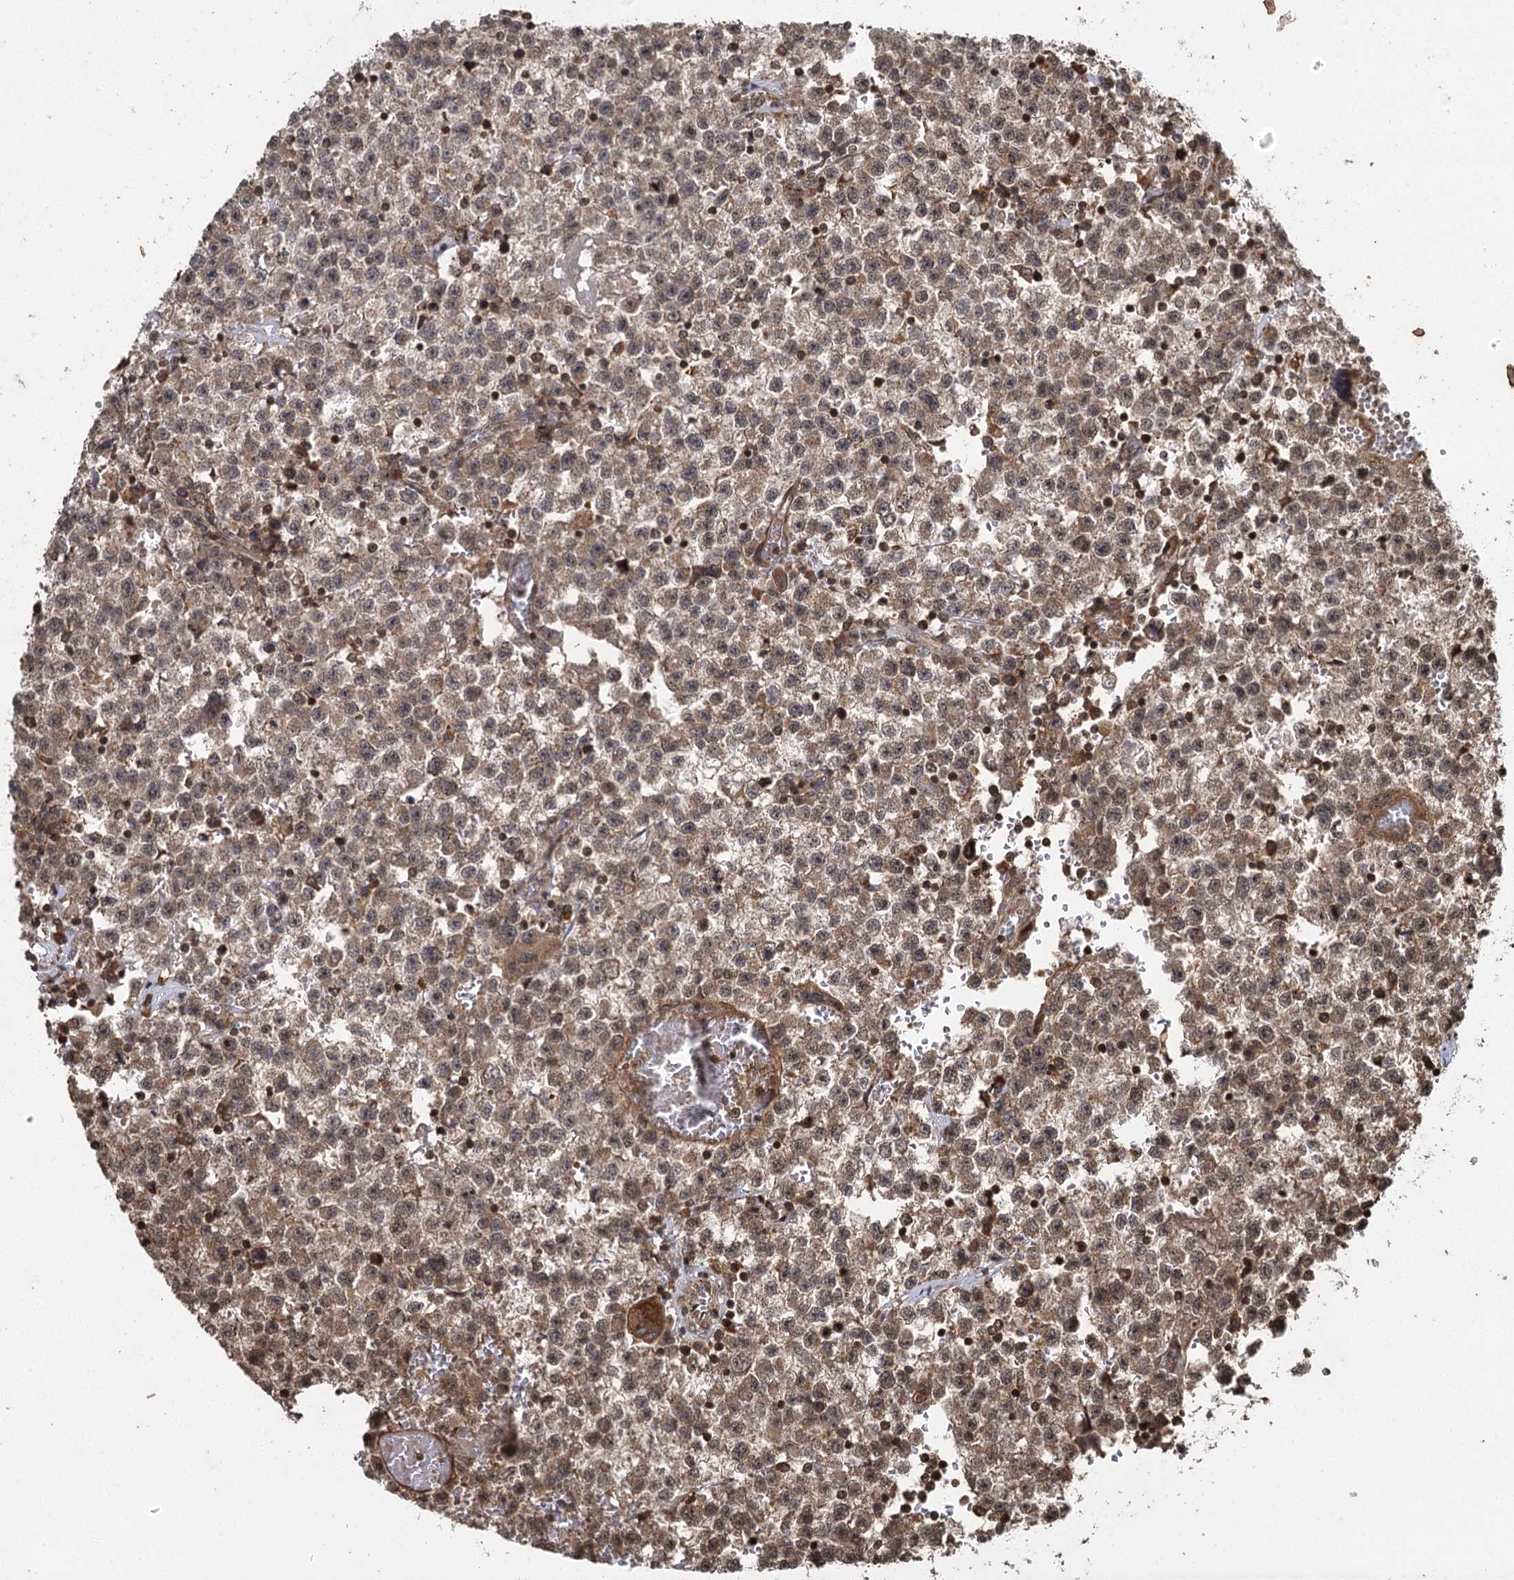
{"staining": {"intensity": "weak", "quantity": ">75%", "location": "cytoplasmic/membranous,nuclear"}, "tissue": "testis cancer", "cell_type": "Tumor cells", "image_type": "cancer", "snomed": [{"axis": "morphology", "description": "Seminoma, NOS"}, {"axis": "topography", "description": "Testis"}], "caption": "Immunohistochemistry micrograph of testis cancer stained for a protein (brown), which displays low levels of weak cytoplasmic/membranous and nuclear positivity in approximately >75% of tumor cells.", "gene": "IL11RA", "patient": {"sex": "male", "age": 22}}